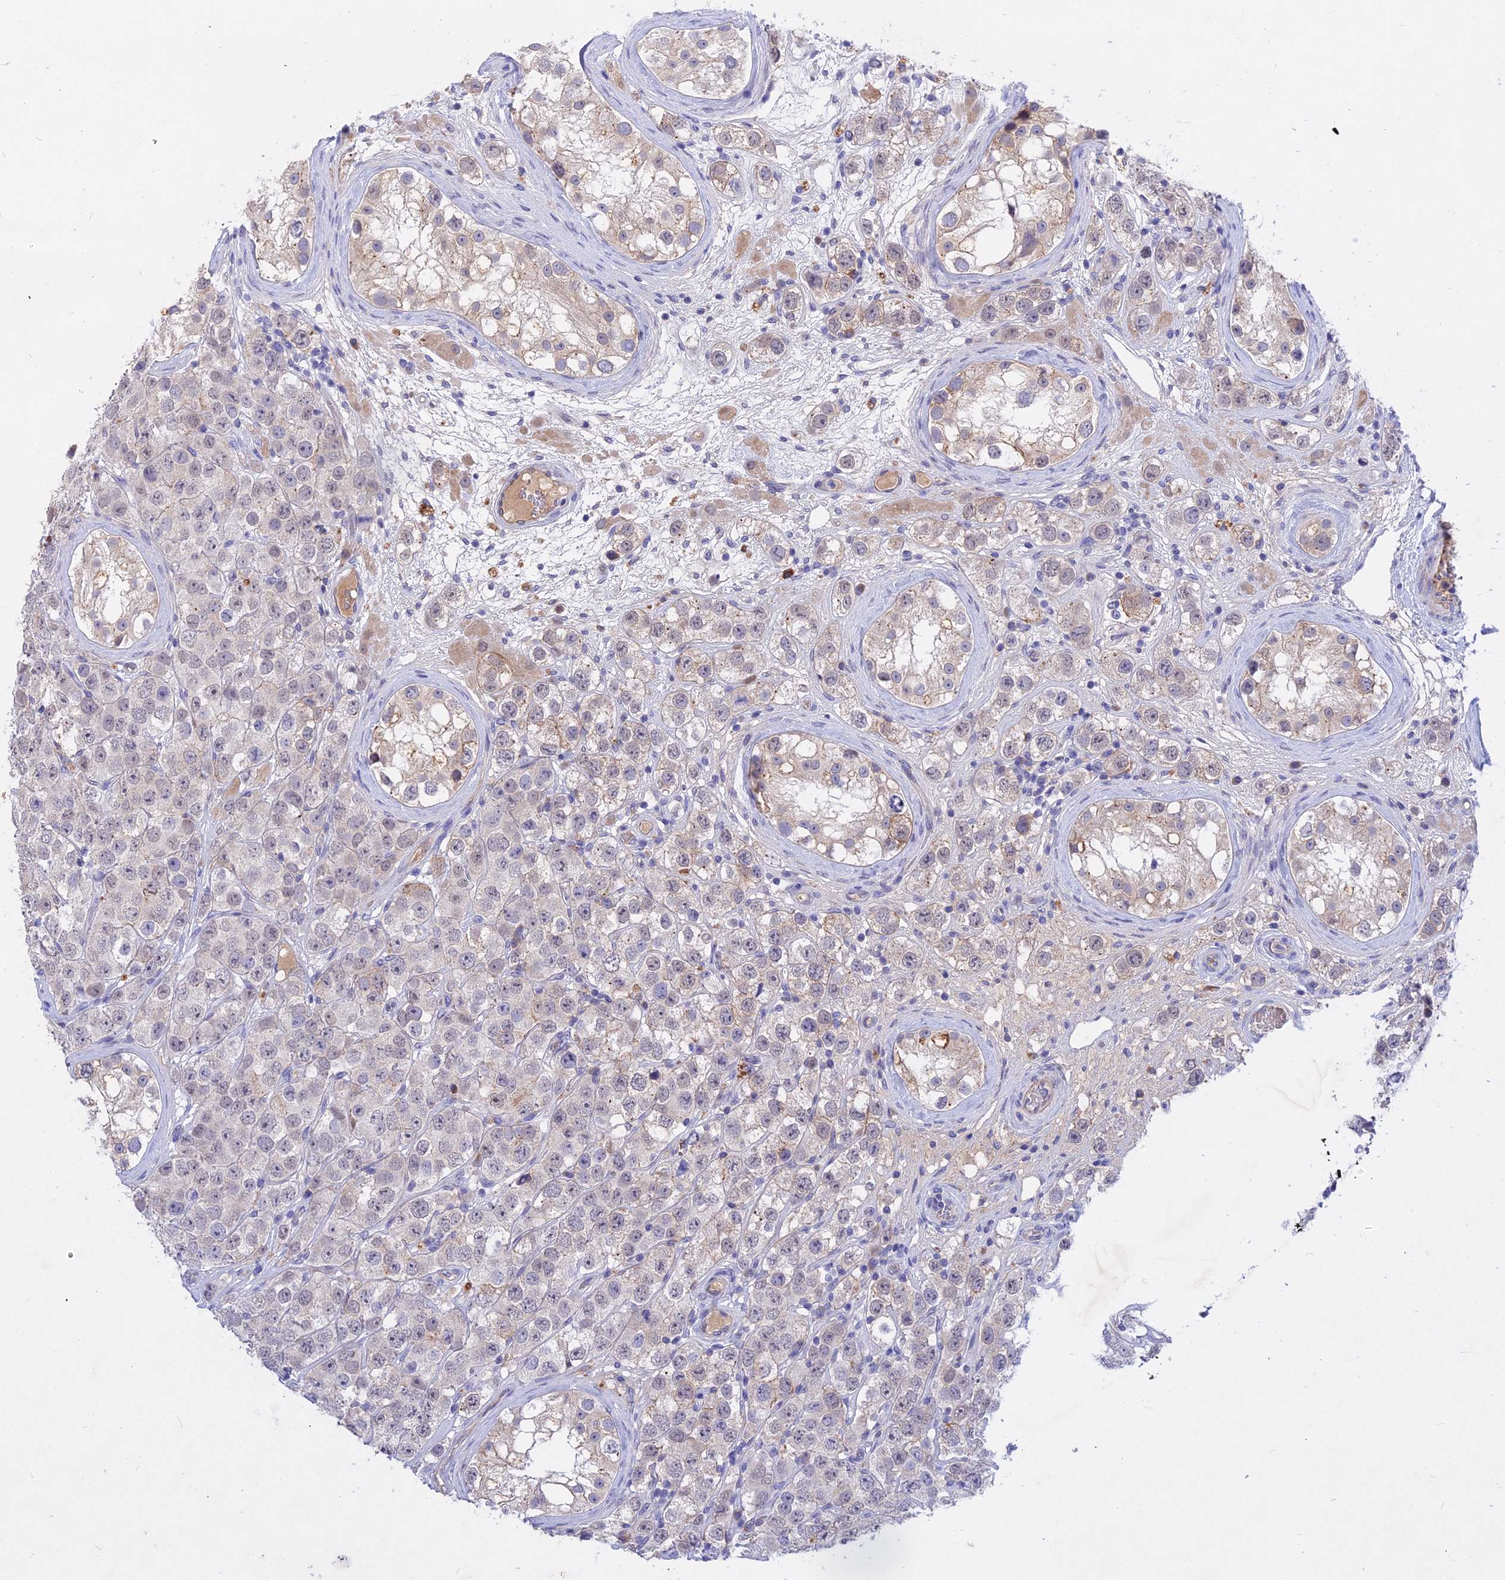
{"staining": {"intensity": "negative", "quantity": "none", "location": "none"}, "tissue": "testis cancer", "cell_type": "Tumor cells", "image_type": "cancer", "snomed": [{"axis": "morphology", "description": "Seminoma, NOS"}, {"axis": "topography", "description": "Testis"}], "caption": "DAB (3,3'-diaminobenzidine) immunohistochemical staining of seminoma (testis) exhibits no significant expression in tumor cells.", "gene": "GK5", "patient": {"sex": "male", "age": 28}}